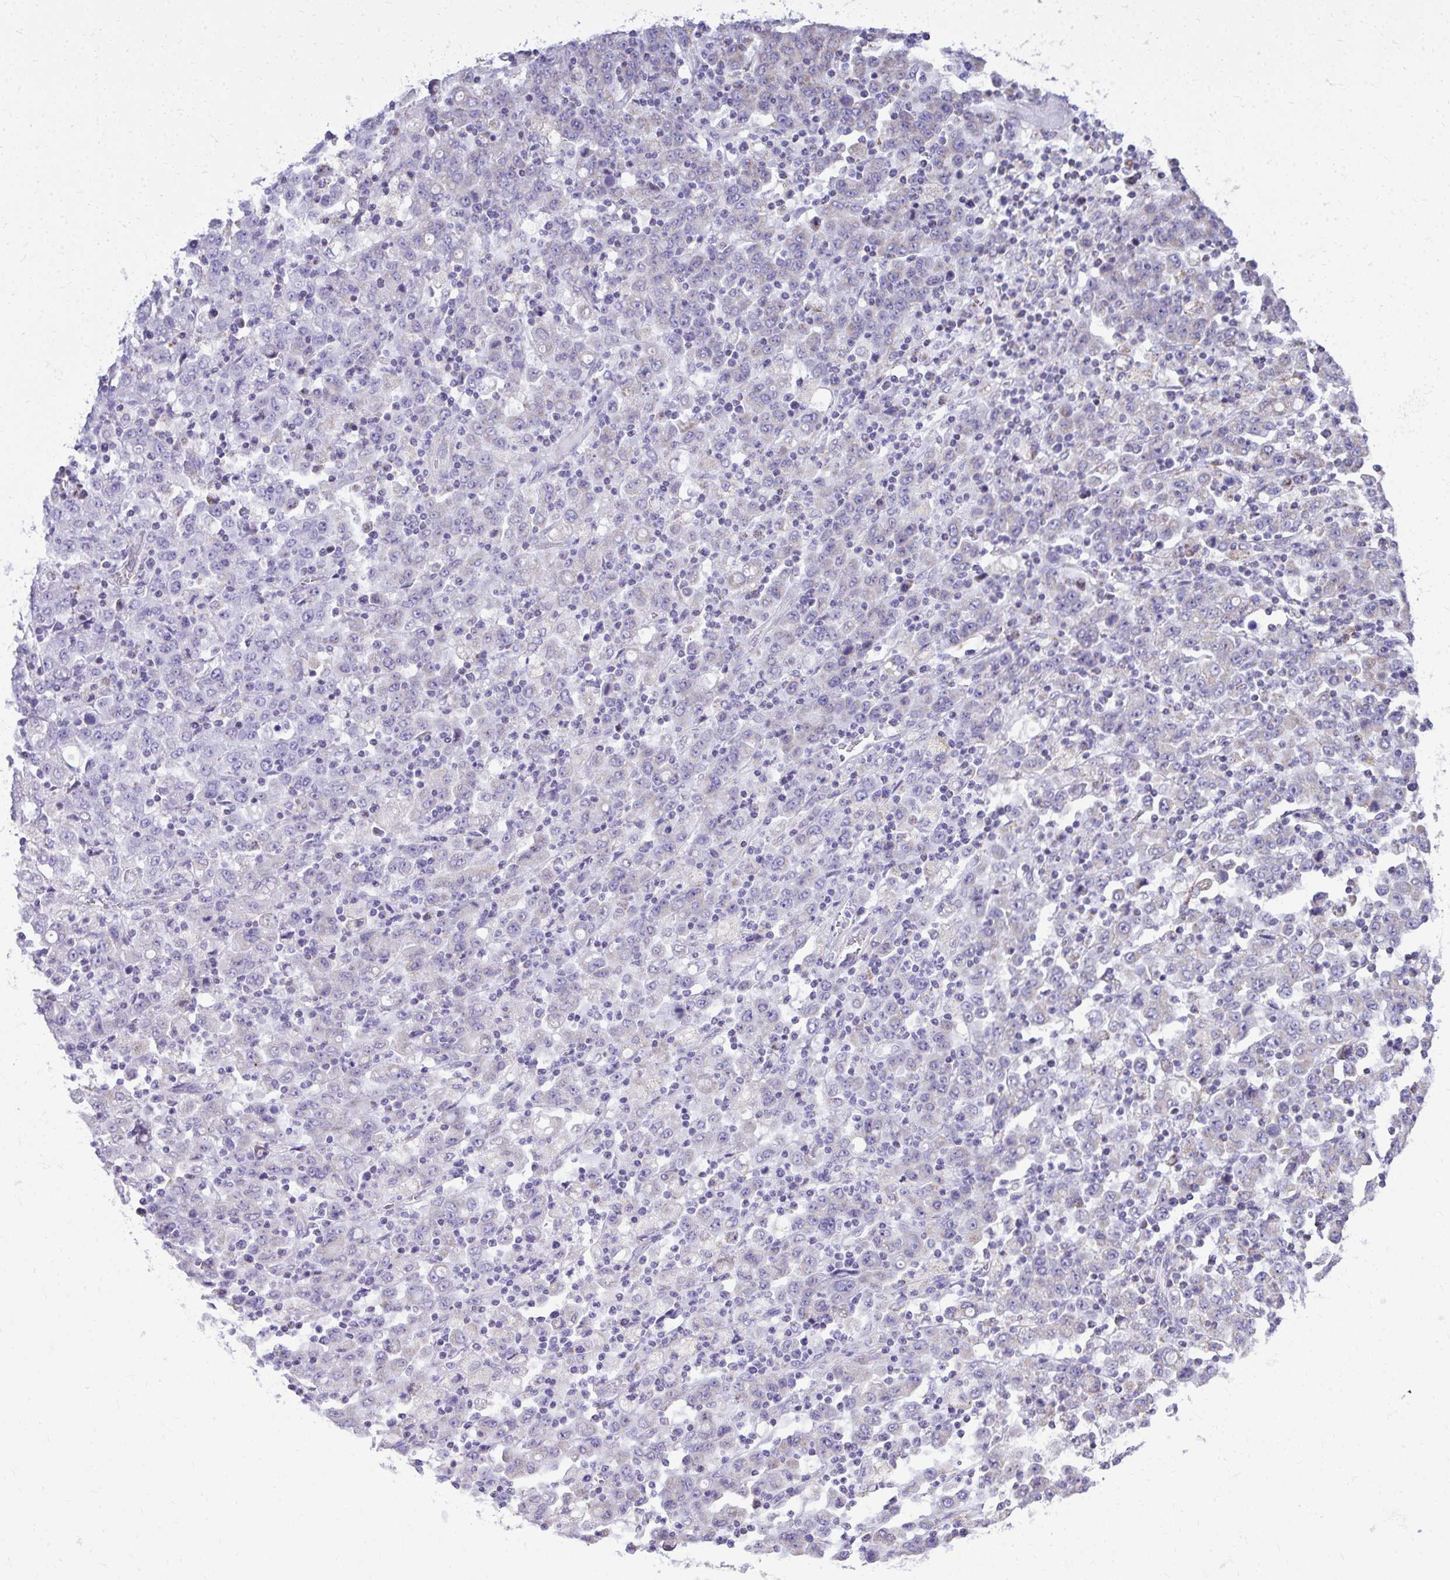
{"staining": {"intensity": "negative", "quantity": "none", "location": "none"}, "tissue": "stomach cancer", "cell_type": "Tumor cells", "image_type": "cancer", "snomed": [{"axis": "morphology", "description": "Adenocarcinoma, NOS"}, {"axis": "topography", "description": "Stomach, upper"}], "caption": "A high-resolution photomicrograph shows immunohistochemistry staining of stomach cancer, which displays no significant positivity in tumor cells. The staining was performed using DAB to visualize the protein expression in brown, while the nuclei were stained in blue with hematoxylin (Magnification: 20x).", "gene": "MPZL2", "patient": {"sex": "male", "age": 69}}